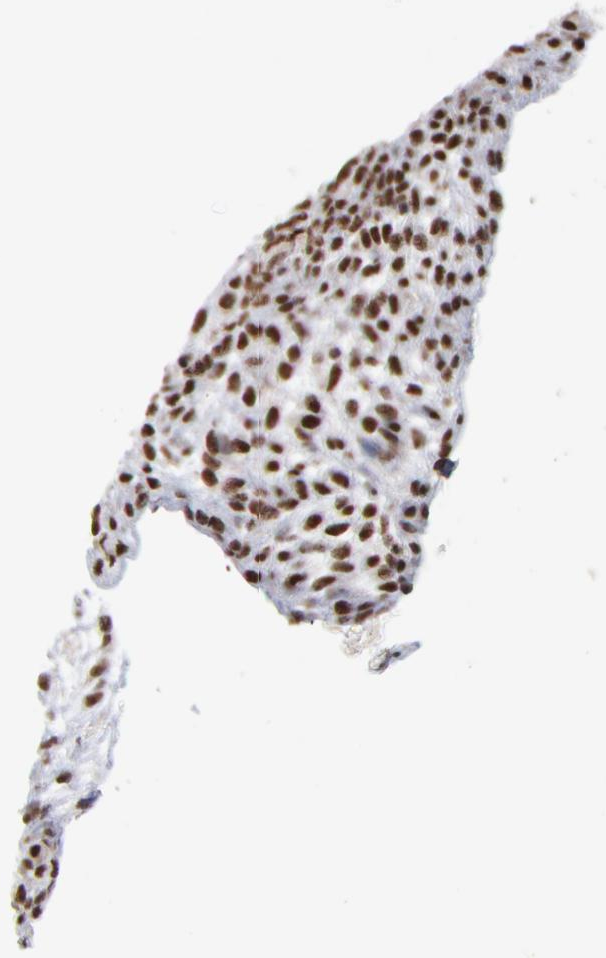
{"staining": {"intensity": "strong", "quantity": "<25%", "location": "nuclear"}, "tissue": "glioma", "cell_type": "Tumor cells", "image_type": "cancer", "snomed": [{"axis": "morphology", "description": "Glioma, malignant, High grade"}, {"axis": "topography", "description": "Cerebral cortex"}], "caption": "Protein staining of malignant glioma (high-grade) tissue reveals strong nuclear expression in about <25% of tumor cells.", "gene": "ZNF3", "patient": {"sex": "female", "age": 55}}